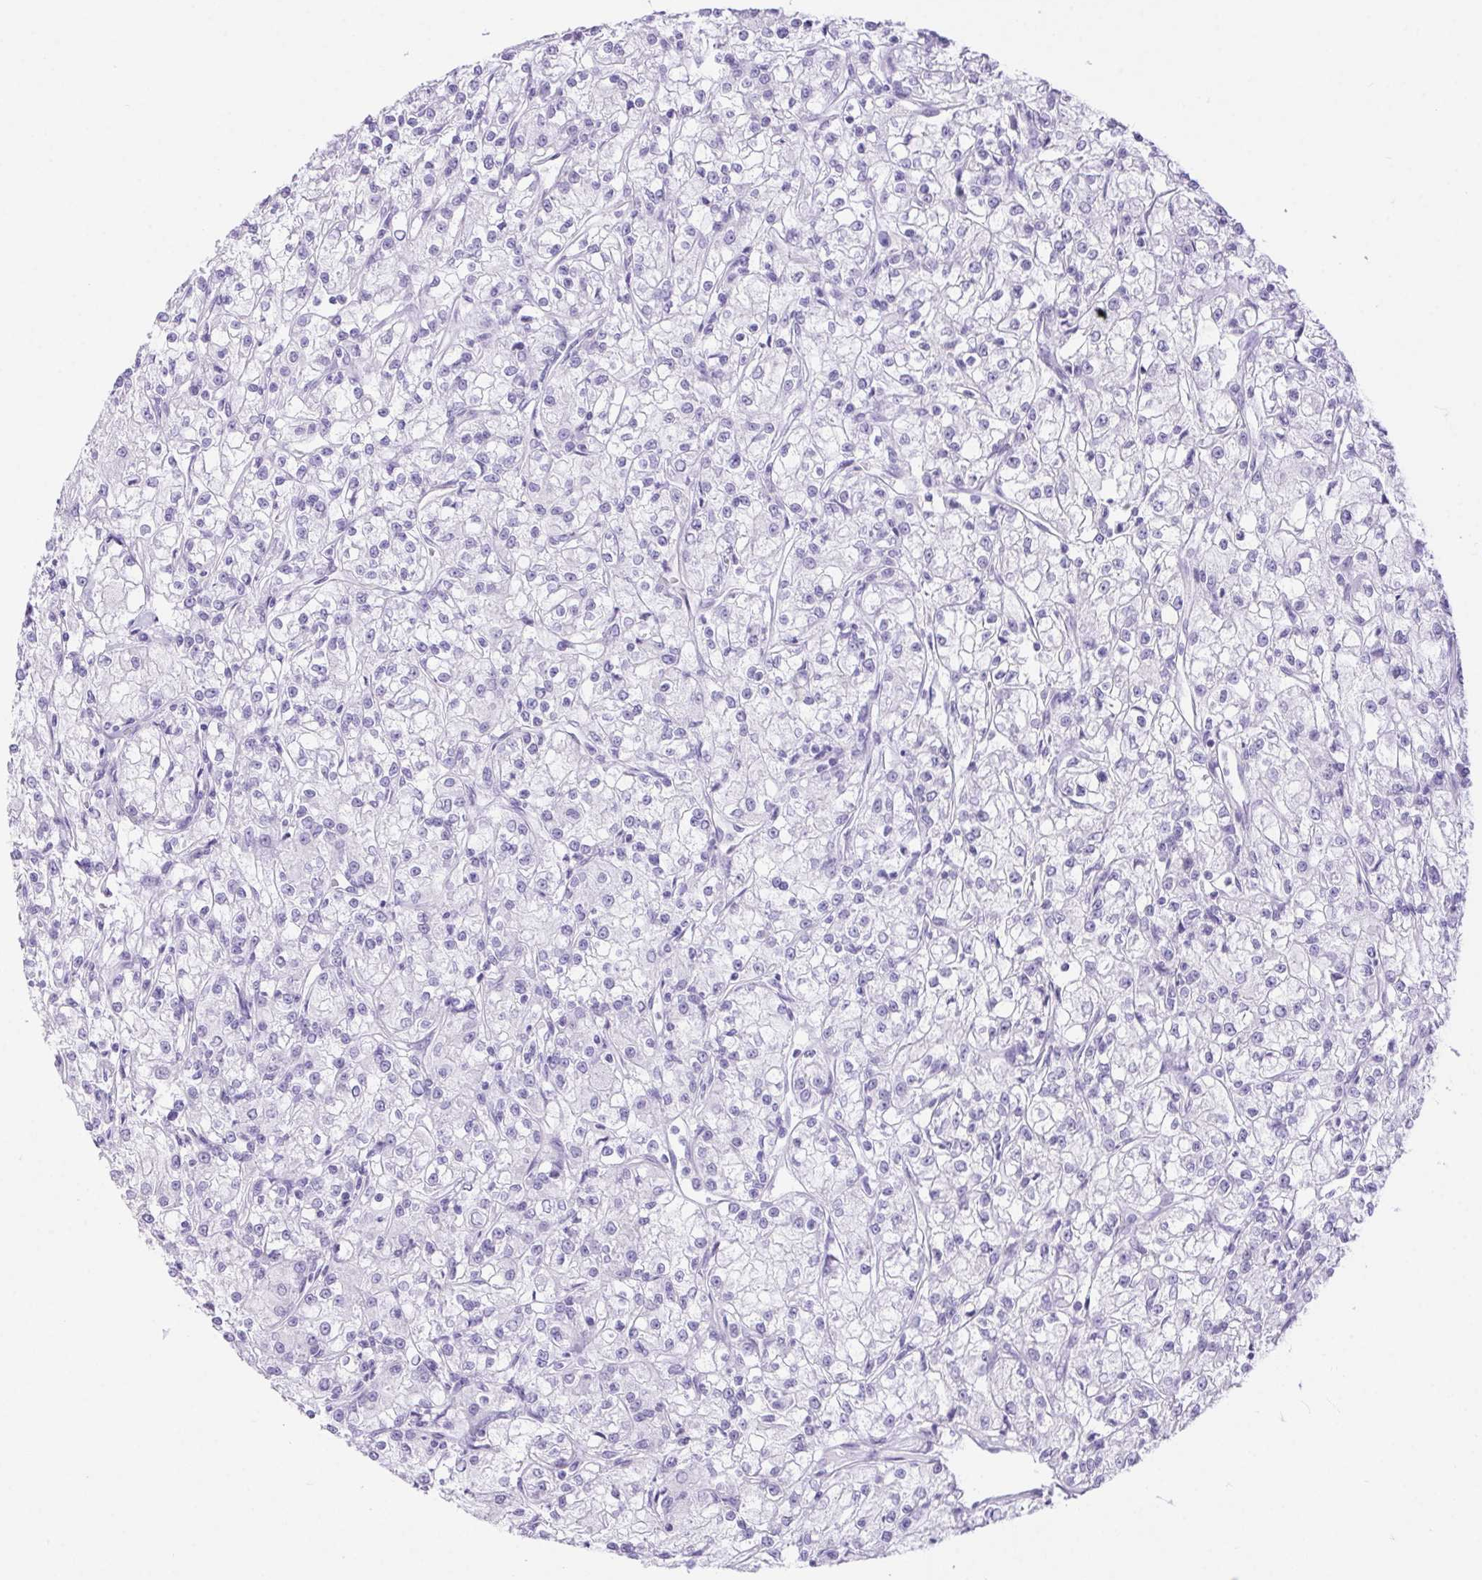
{"staining": {"intensity": "negative", "quantity": "none", "location": "none"}, "tissue": "renal cancer", "cell_type": "Tumor cells", "image_type": "cancer", "snomed": [{"axis": "morphology", "description": "Adenocarcinoma, NOS"}, {"axis": "topography", "description": "Kidney"}], "caption": "Tumor cells show no significant protein staining in renal adenocarcinoma. The staining was performed using DAB (3,3'-diaminobenzidine) to visualize the protein expression in brown, while the nuclei were stained in blue with hematoxylin (Magnification: 20x).", "gene": "ERP27", "patient": {"sex": "female", "age": 59}}